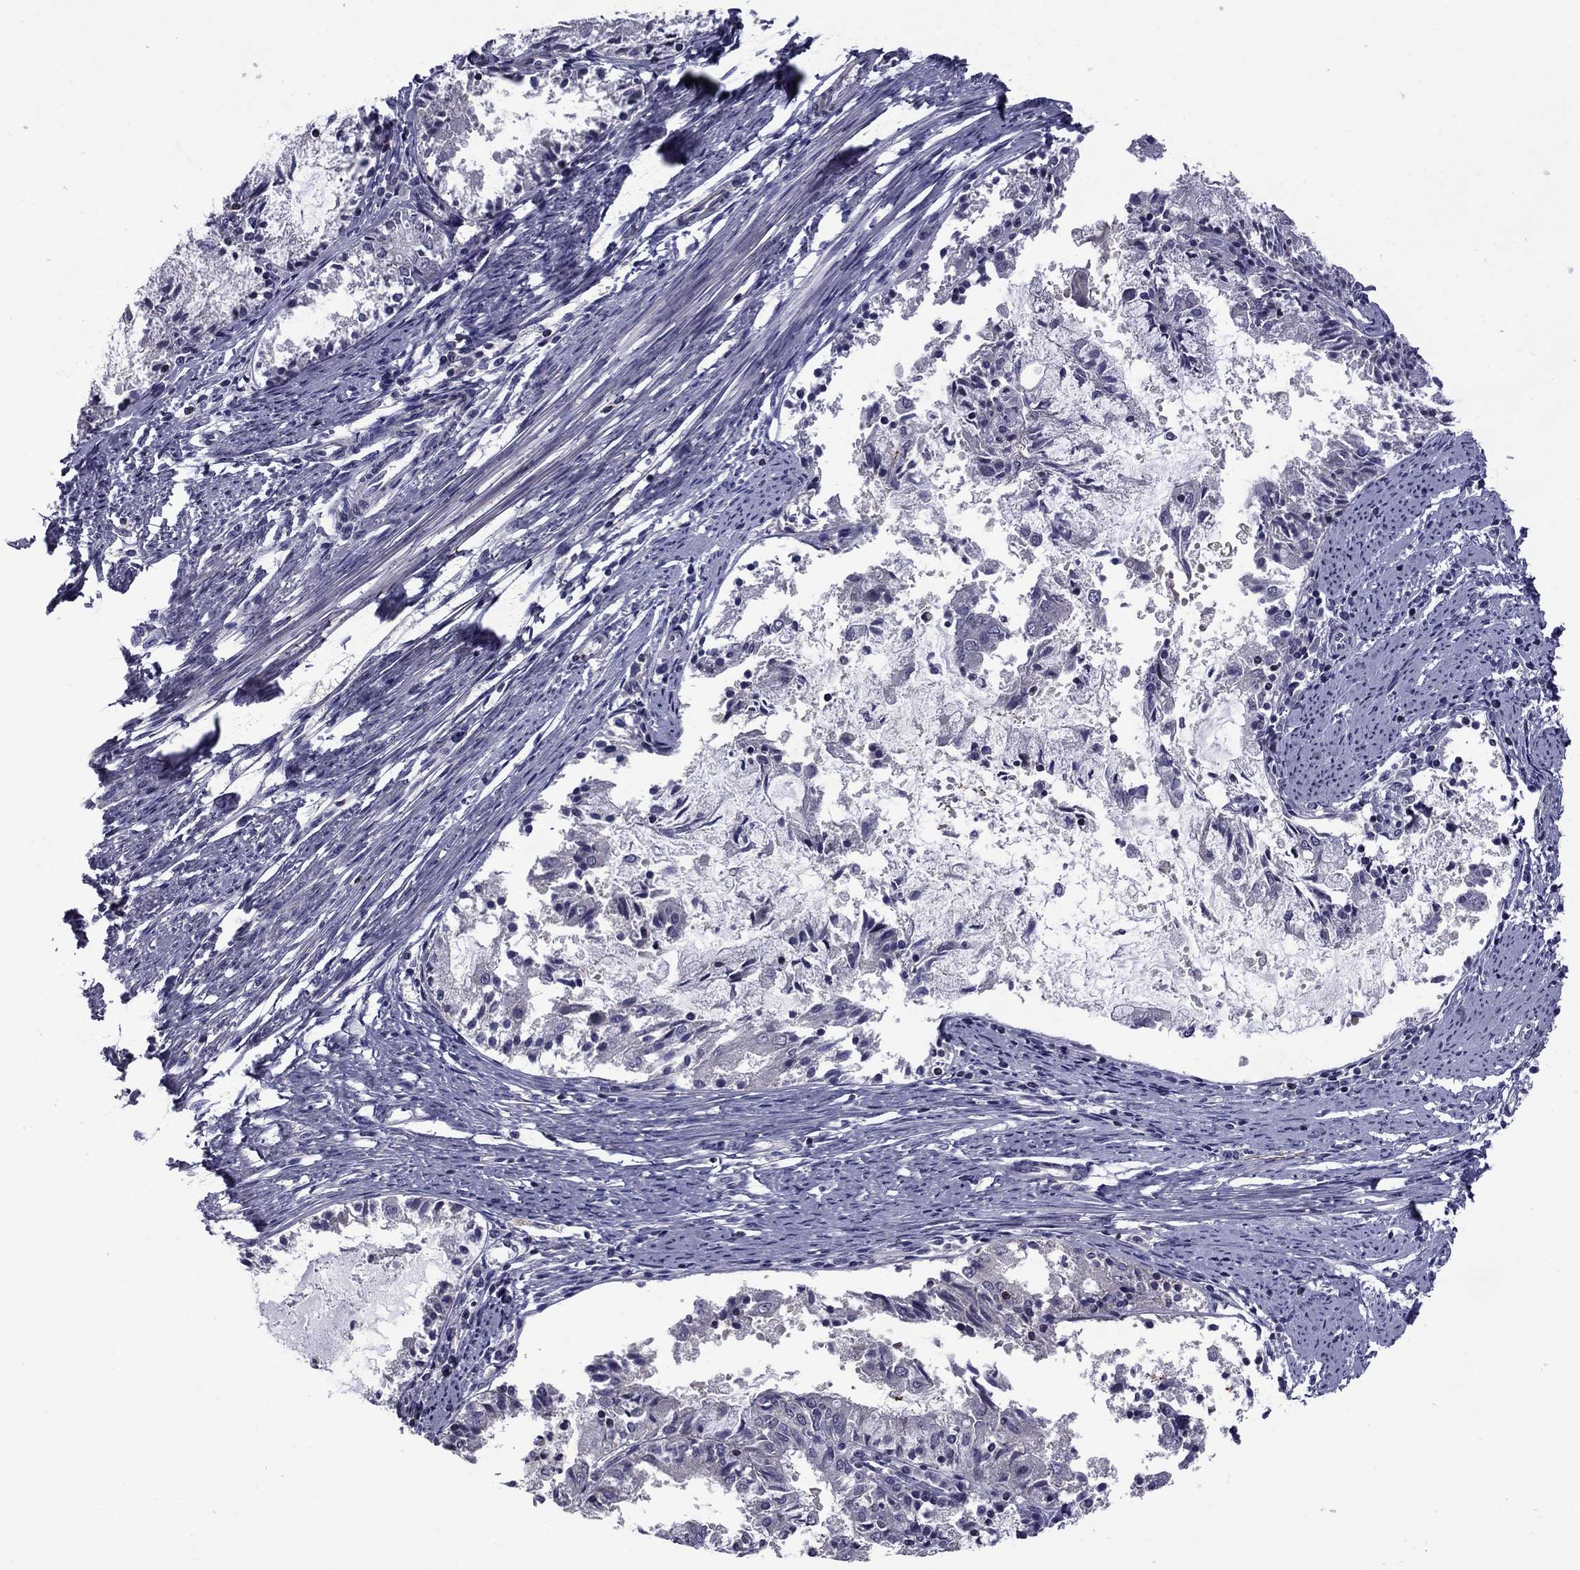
{"staining": {"intensity": "negative", "quantity": "none", "location": "none"}, "tissue": "endometrial cancer", "cell_type": "Tumor cells", "image_type": "cancer", "snomed": [{"axis": "morphology", "description": "Adenocarcinoma, NOS"}, {"axis": "topography", "description": "Endometrium"}], "caption": "The IHC micrograph has no significant positivity in tumor cells of endometrial cancer tissue.", "gene": "SNTA1", "patient": {"sex": "female", "age": 57}}